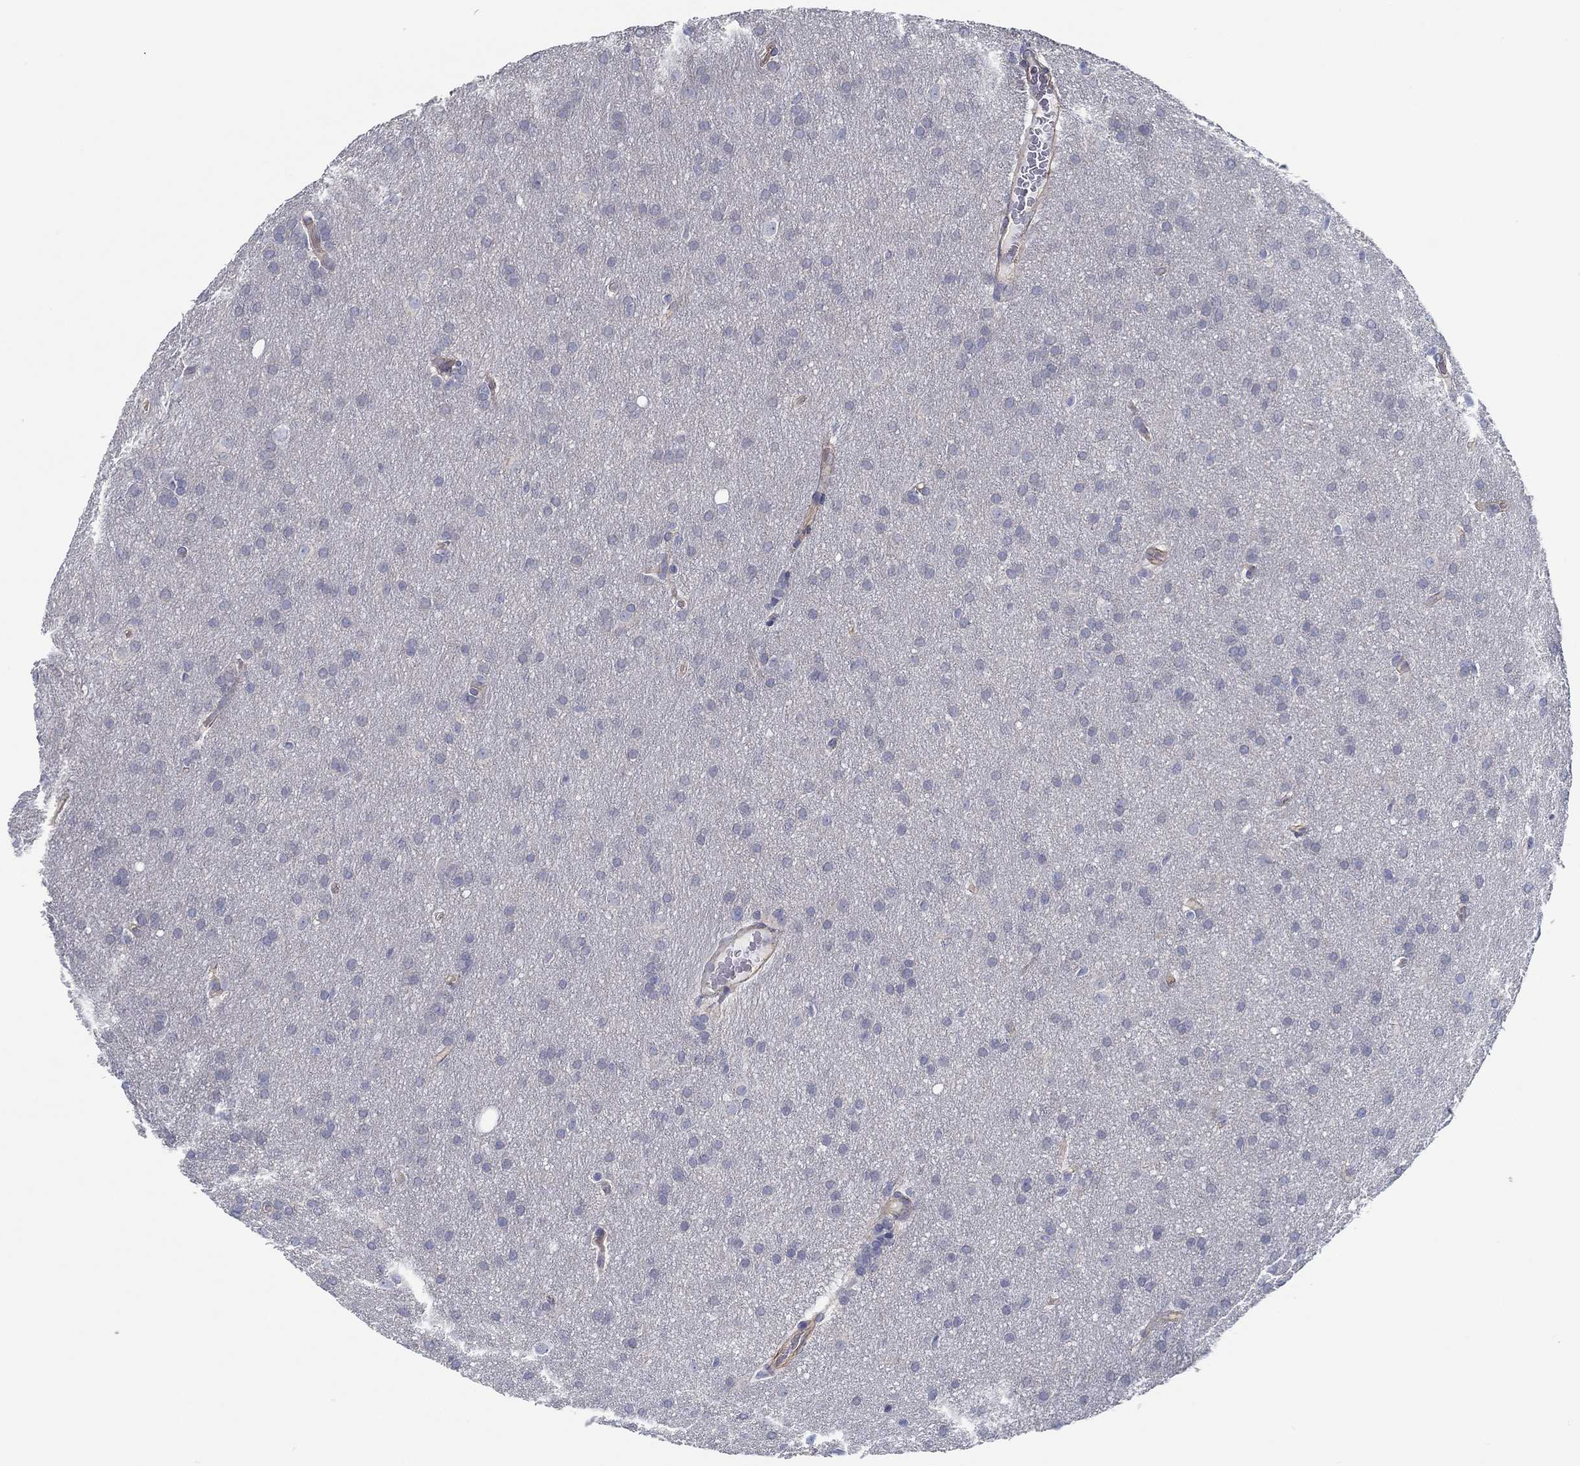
{"staining": {"intensity": "negative", "quantity": "none", "location": "none"}, "tissue": "glioma", "cell_type": "Tumor cells", "image_type": "cancer", "snomed": [{"axis": "morphology", "description": "Glioma, malignant, Low grade"}, {"axis": "topography", "description": "Brain"}], "caption": "Immunohistochemistry histopathology image of neoplastic tissue: malignant glioma (low-grade) stained with DAB reveals no significant protein positivity in tumor cells.", "gene": "BBOF1", "patient": {"sex": "female", "age": 32}}